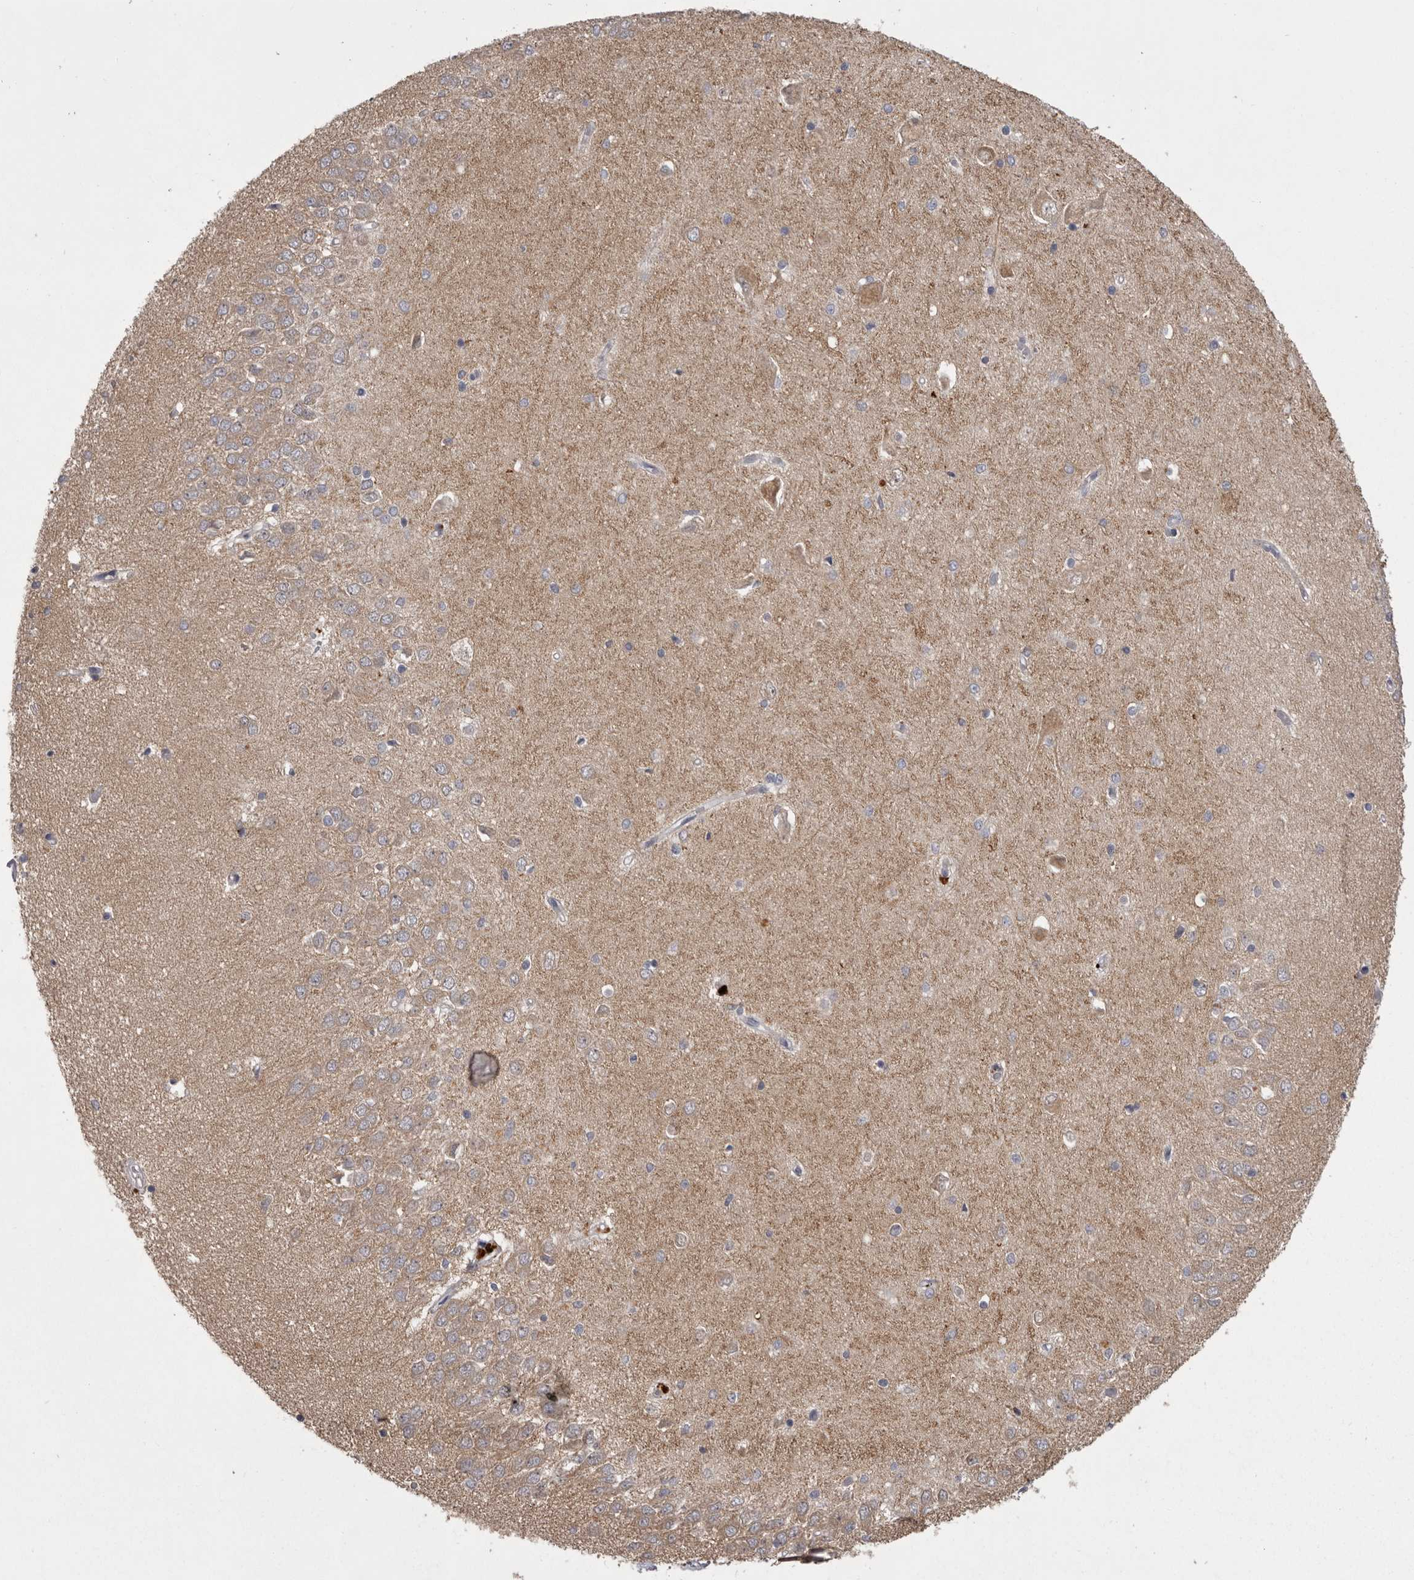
{"staining": {"intensity": "negative", "quantity": "none", "location": "none"}, "tissue": "hippocampus", "cell_type": "Glial cells", "image_type": "normal", "snomed": [{"axis": "morphology", "description": "Normal tissue, NOS"}, {"axis": "topography", "description": "Hippocampus"}], "caption": "This histopathology image is of benign hippocampus stained with immunohistochemistry to label a protein in brown with the nuclei are counter-stained blue. There is no staining in glial cells. The staining is performed using DAB brown chromogen with nuclei counter-stained in using hematoxylin.", "gene": "WDR47", "patient": {"sex": "male", "age": 45}}